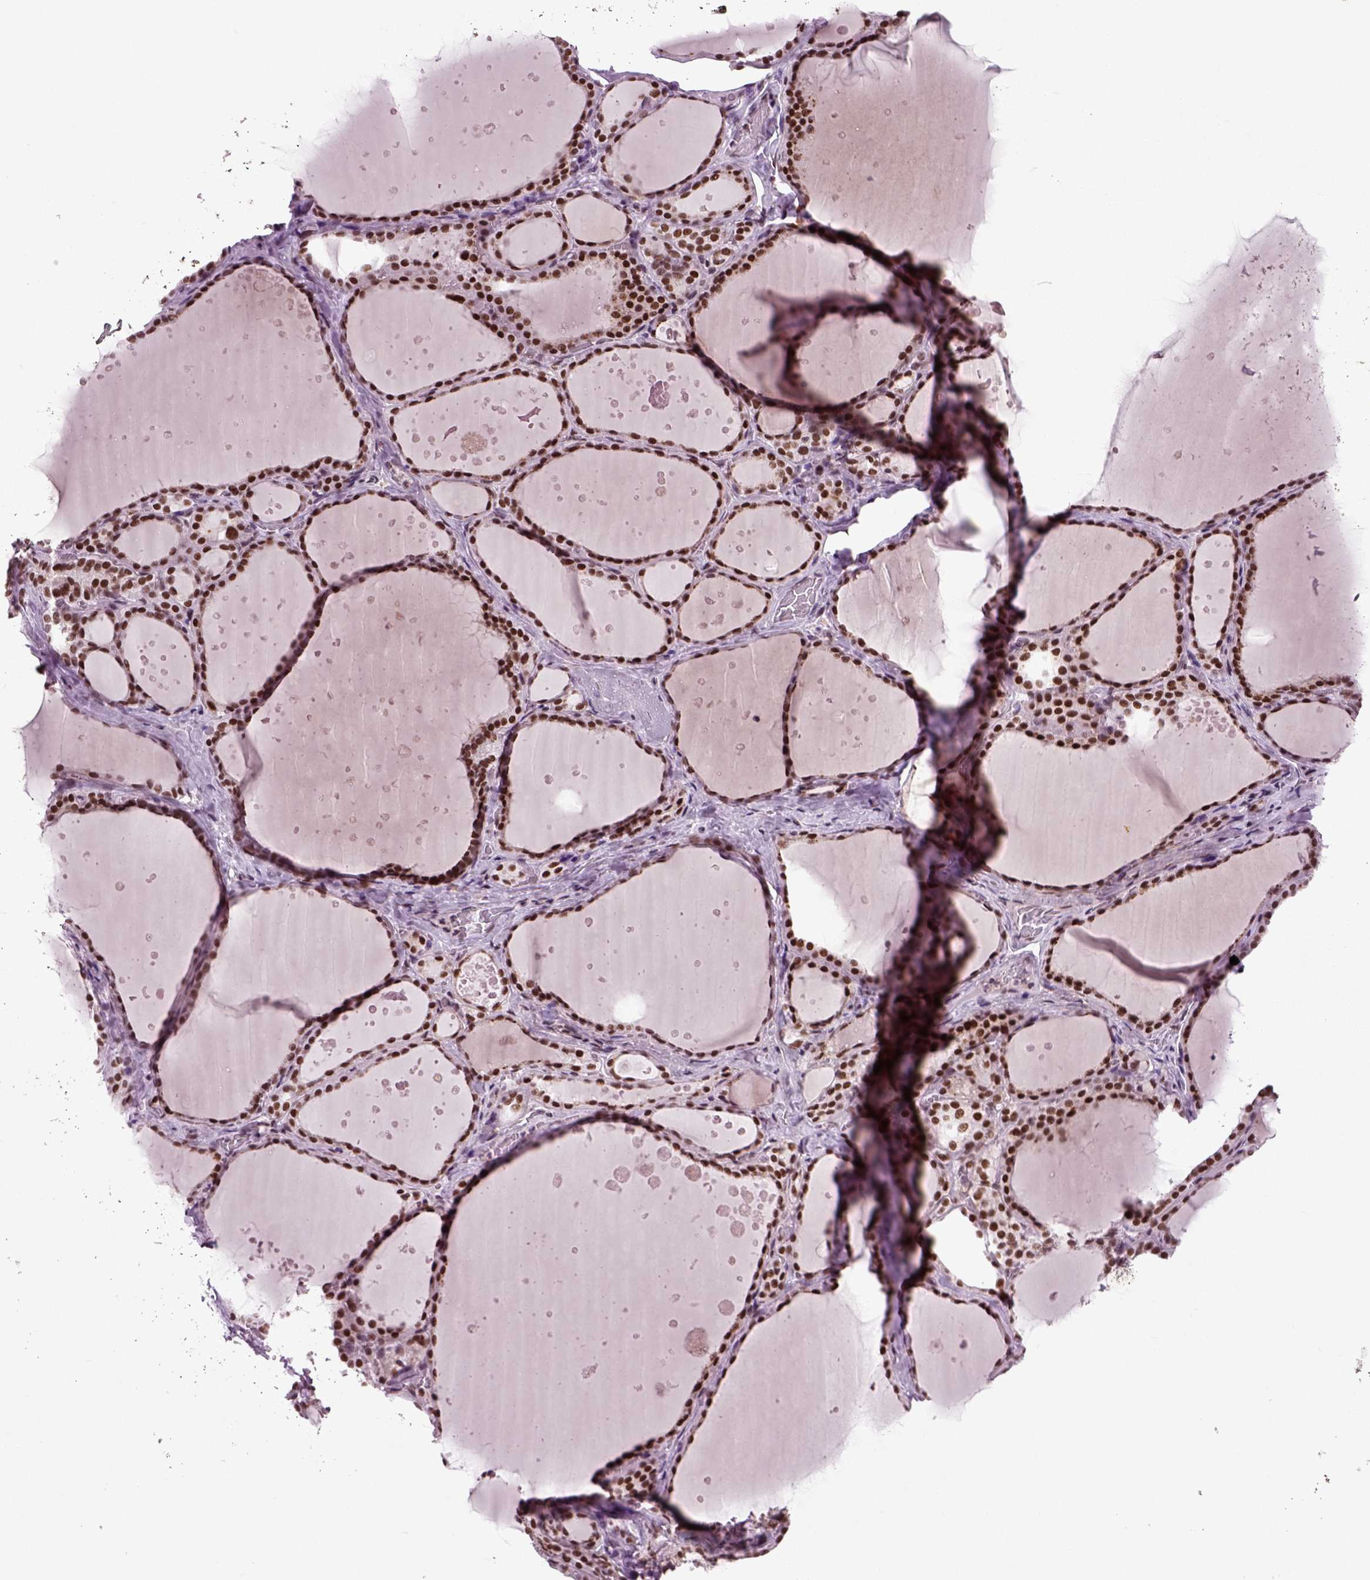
{"staining": {"intensity": "strong", "quantity": ">75%", "location": "nuclear"}, "tissue": "thyroid gland", "cell_type": "Glandular cells", "image_type": "normal", "snomed": [{"axis": "morphology", "description": "Normal tissue, NOS"}, {"axis": "topography", "description": "Thyroid gland"}], "caption": "Immunohistochemical staining of benign thyroid gland exhibits >75% levels of strong nuclear protein expression in about >75% of glandular cells.", "gene": "RCOR3", "patient": {"sex": "male", "age": 63}}